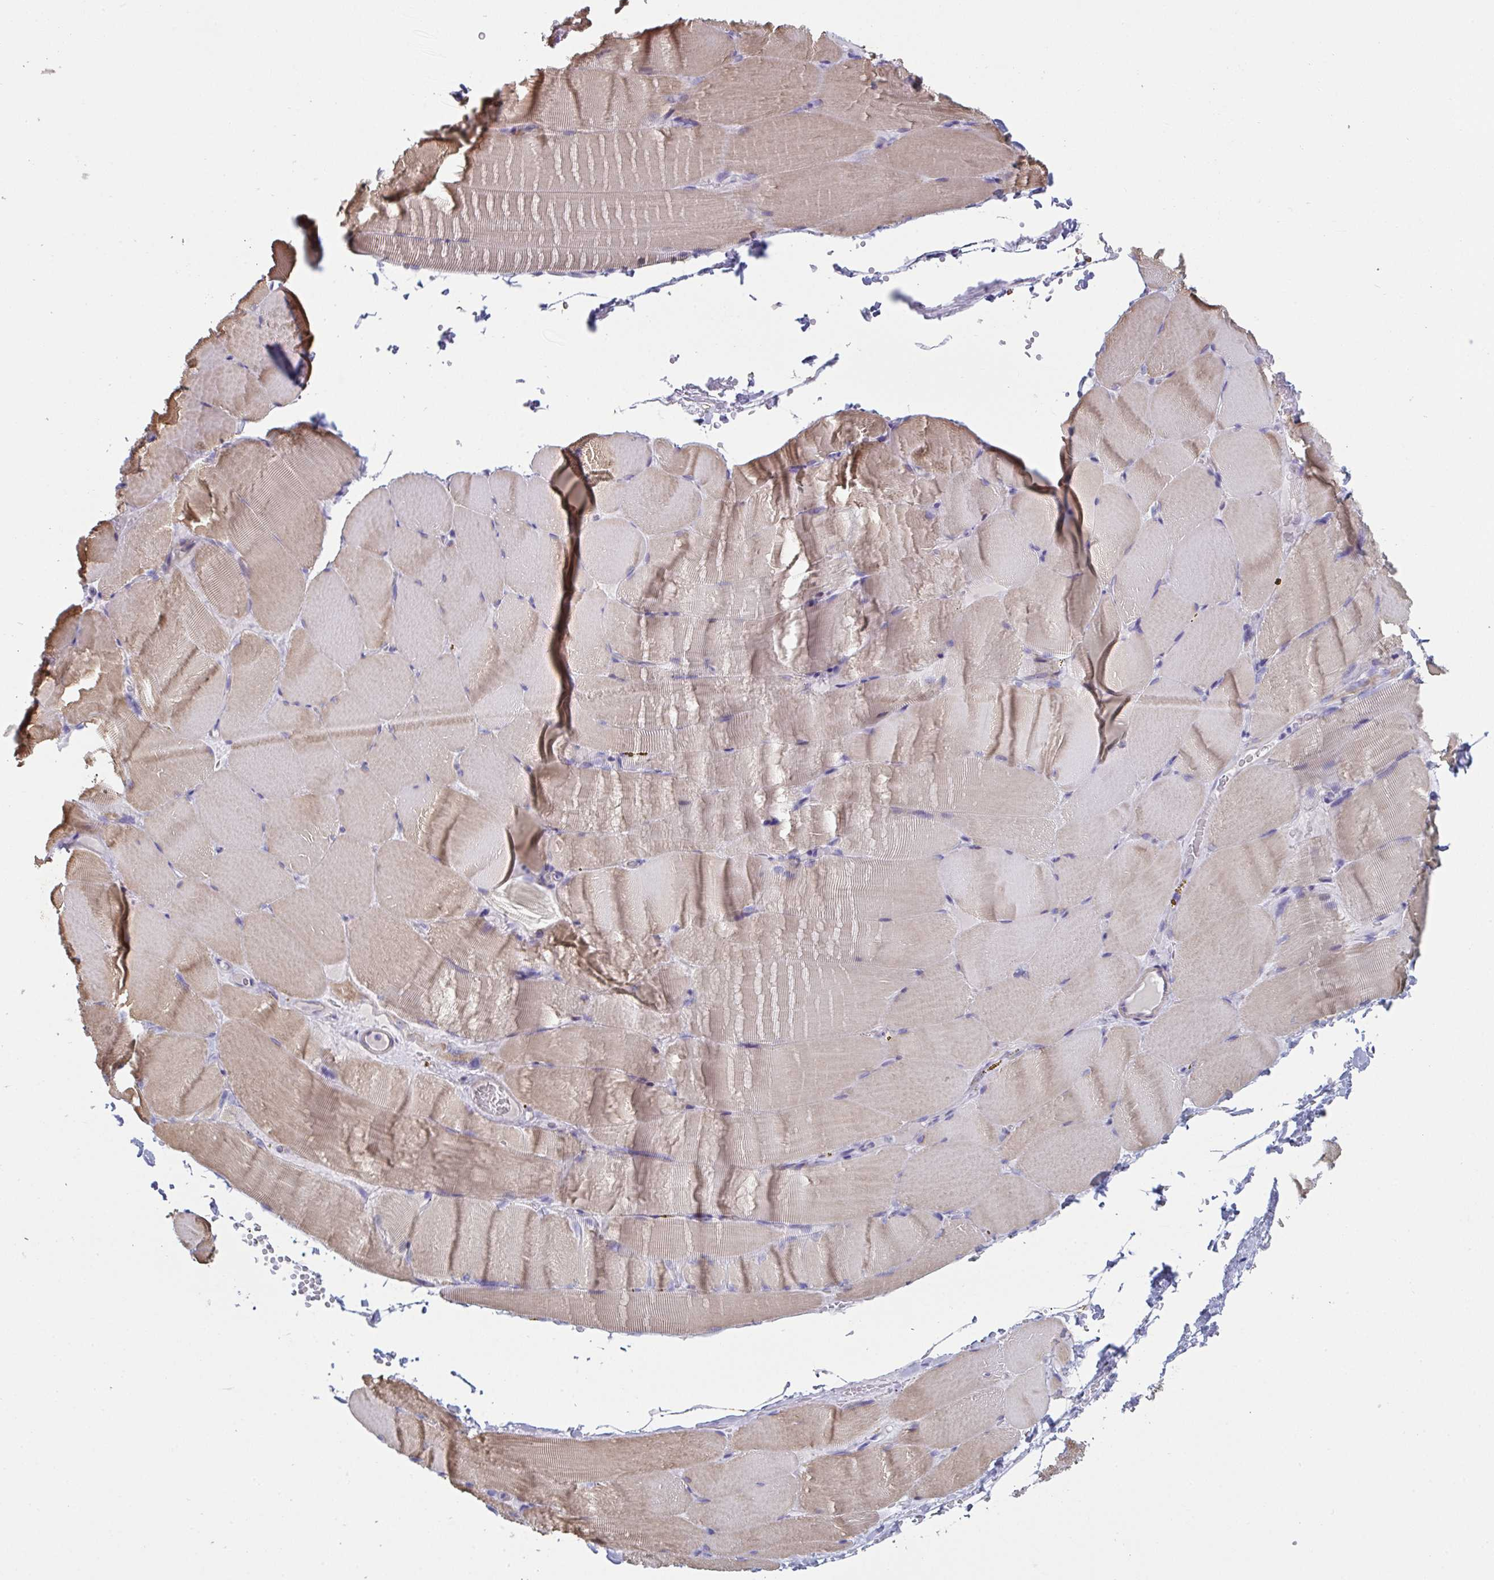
{"staining": {"intensity": "weak", "quantity": "25%-75%", "location": "cytoplasmic/membranous"}, "tissue": "skeletal muscle", "cell_type": "Myocytes", "image_type": "normal", "snomed": [{"axis": "morphology", "description": "Normal tissue, NOS"}, {"axis": "topography", "description": "Skeletal muscle"}], "caption": "Immunohistochemistry (IHC) photomicrograph of unremarkable skeletal muscle: skeletal muscle stained using IHC displays low levels of weak protein expression localized specifically in the cytoplasmic/membranous of myocytes, appearing as a cytoplasmic/membranous brown color.", "gene": "OR5P3", "patient": {"sex": "female", "age": 37}}